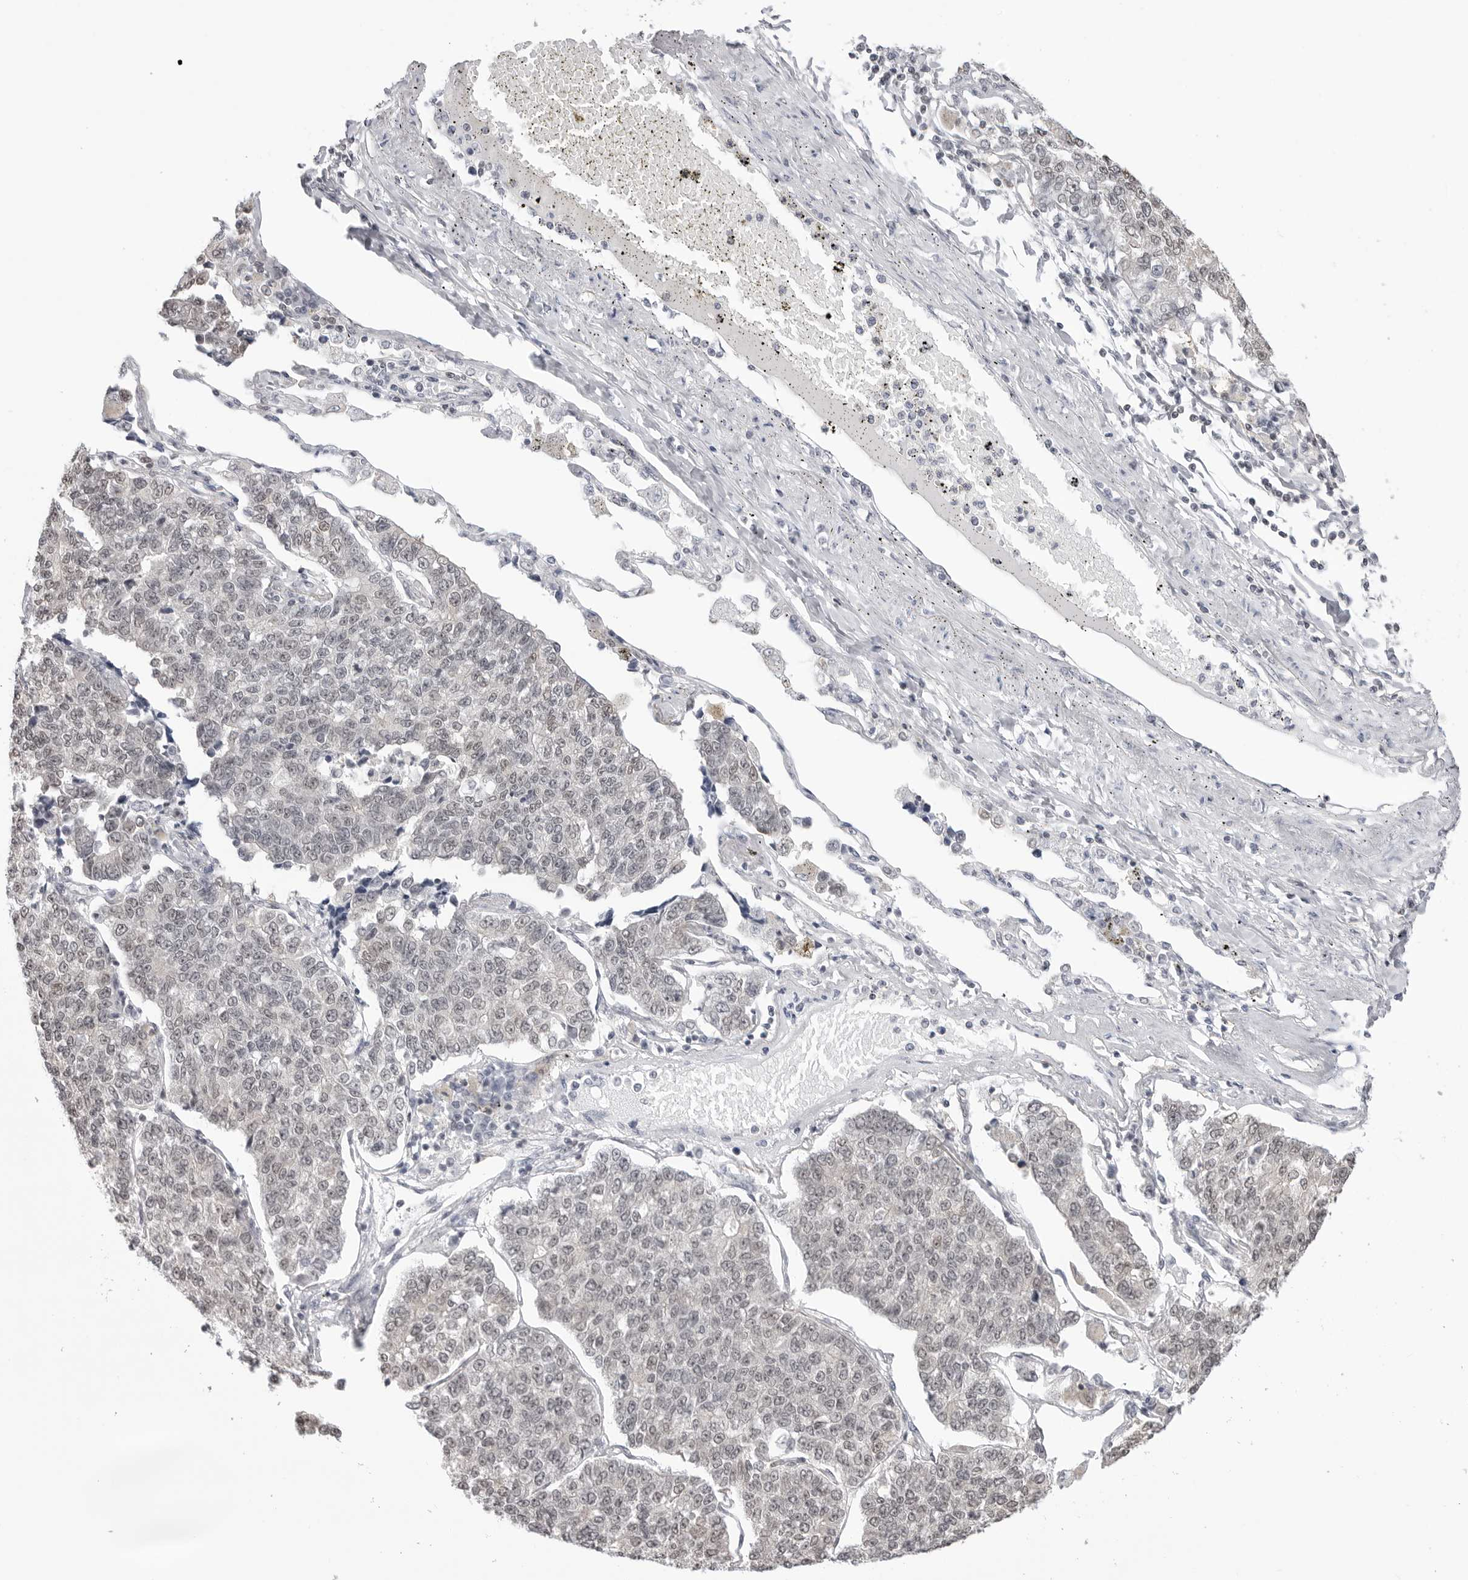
{"staining": {"intensity": "negative", "quantity": "none", "location": "none"}, "tissue": "lung cancer", "cell_type": "Tumor cells", "image_type": "cancer", "snomed": [{"axis": "morphology", "description": "Adenocarcinoma, NOS"}, {"axis": "topography", "description": "Lung"}], "caption": "Tumor cells are negative for brown protein staining in lung cancer (adenocarcinoma).", "gene": "YWHAG", "patient": {"sex": "male", "age": 49}}